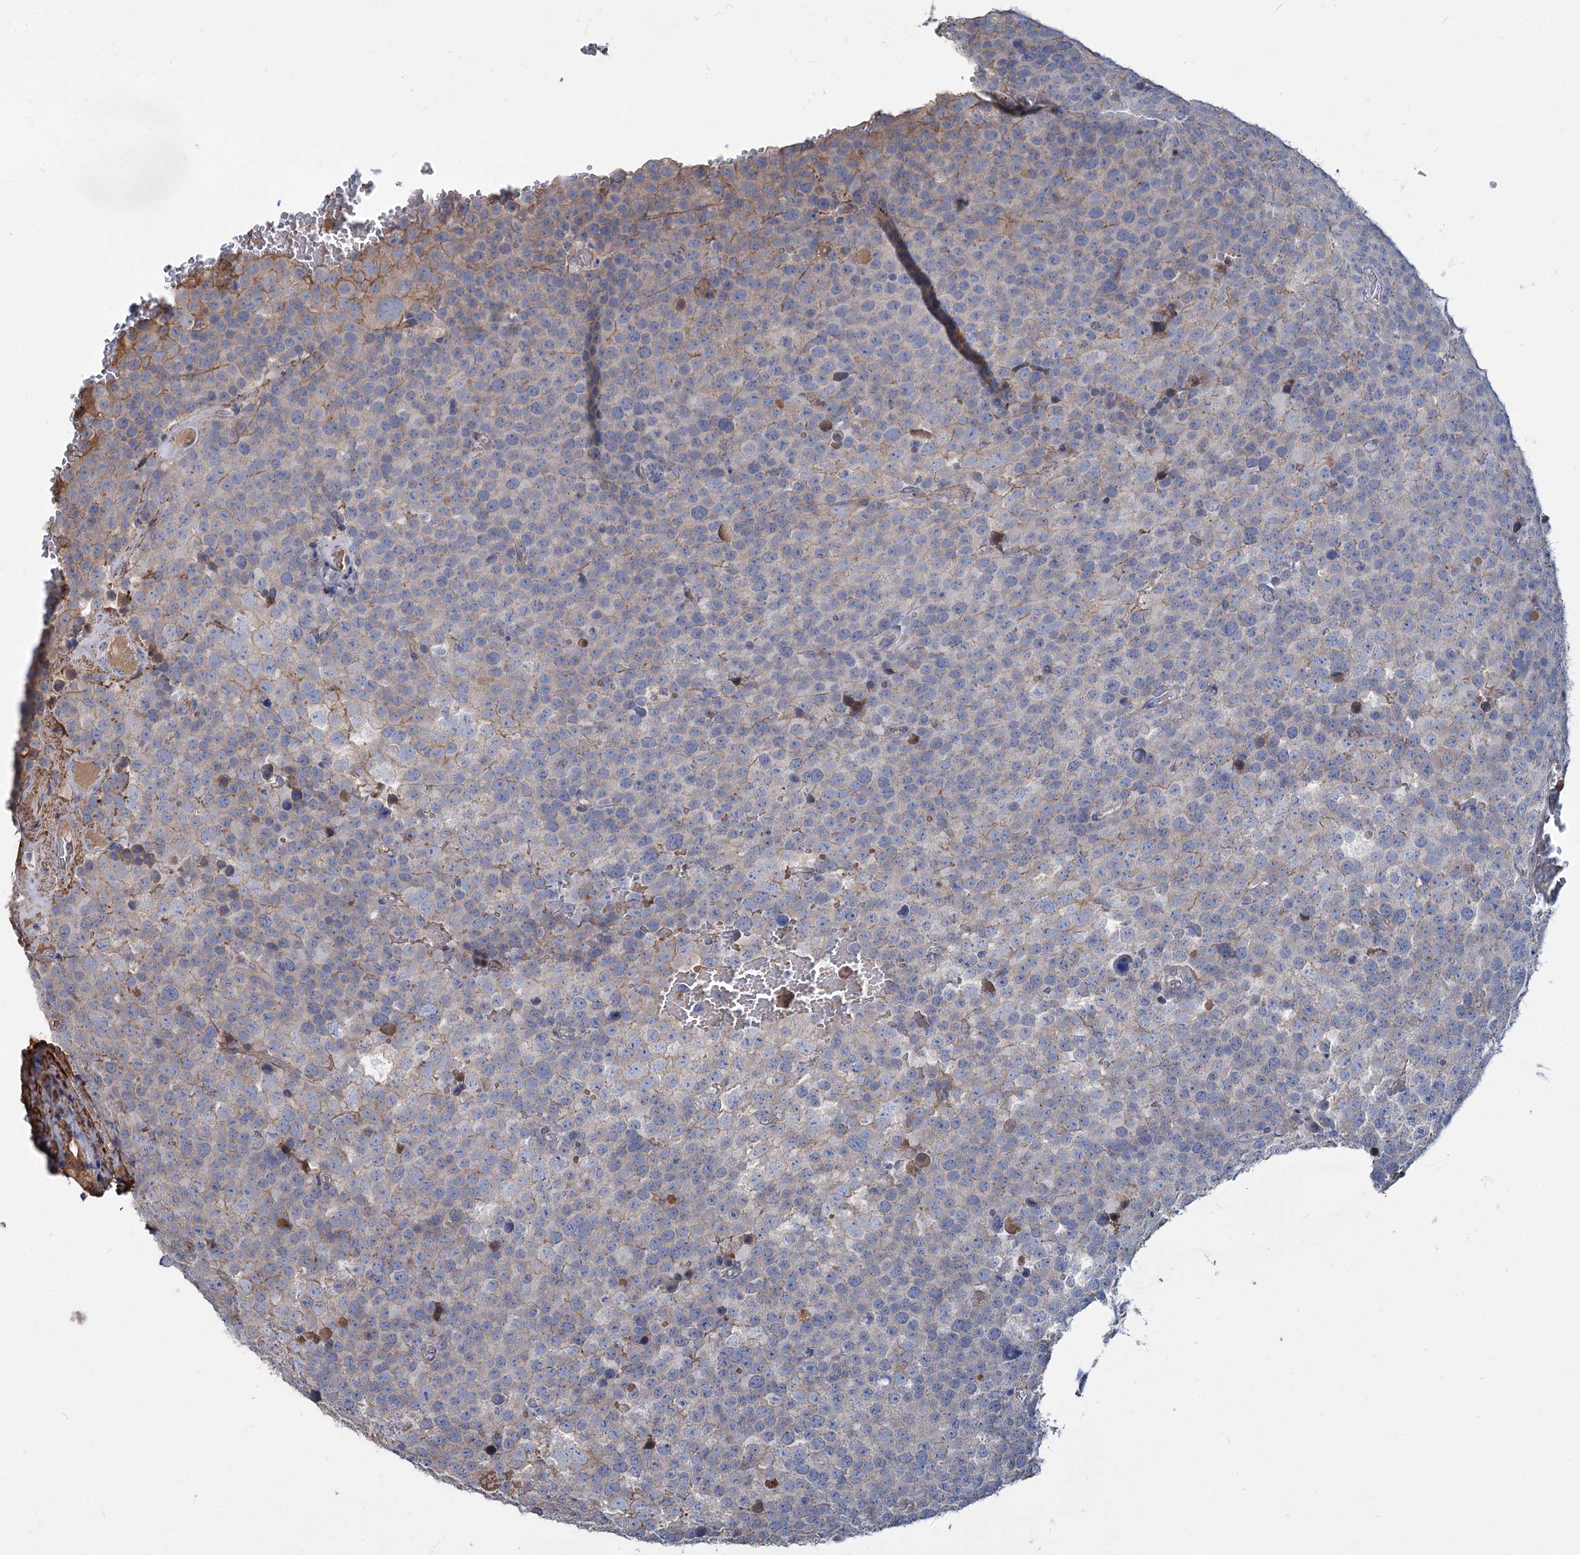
{"staining": {"intensity": "negative", "quantity": "none", "location": "none"}, "tissue": "testis cancer", "cell_type": "Tumor cells", "image_type": "cancer", "snomed": [{"axis": "morphology", "description": "Seminoma, NOS"}, {"axis": "topography", "description": "Testis"}], "caption": "The micrograph reveals no significant expression in tumor cells of testis cancer.", "gene": "URAD", "patient": {"sex": "male", "age": 71}}